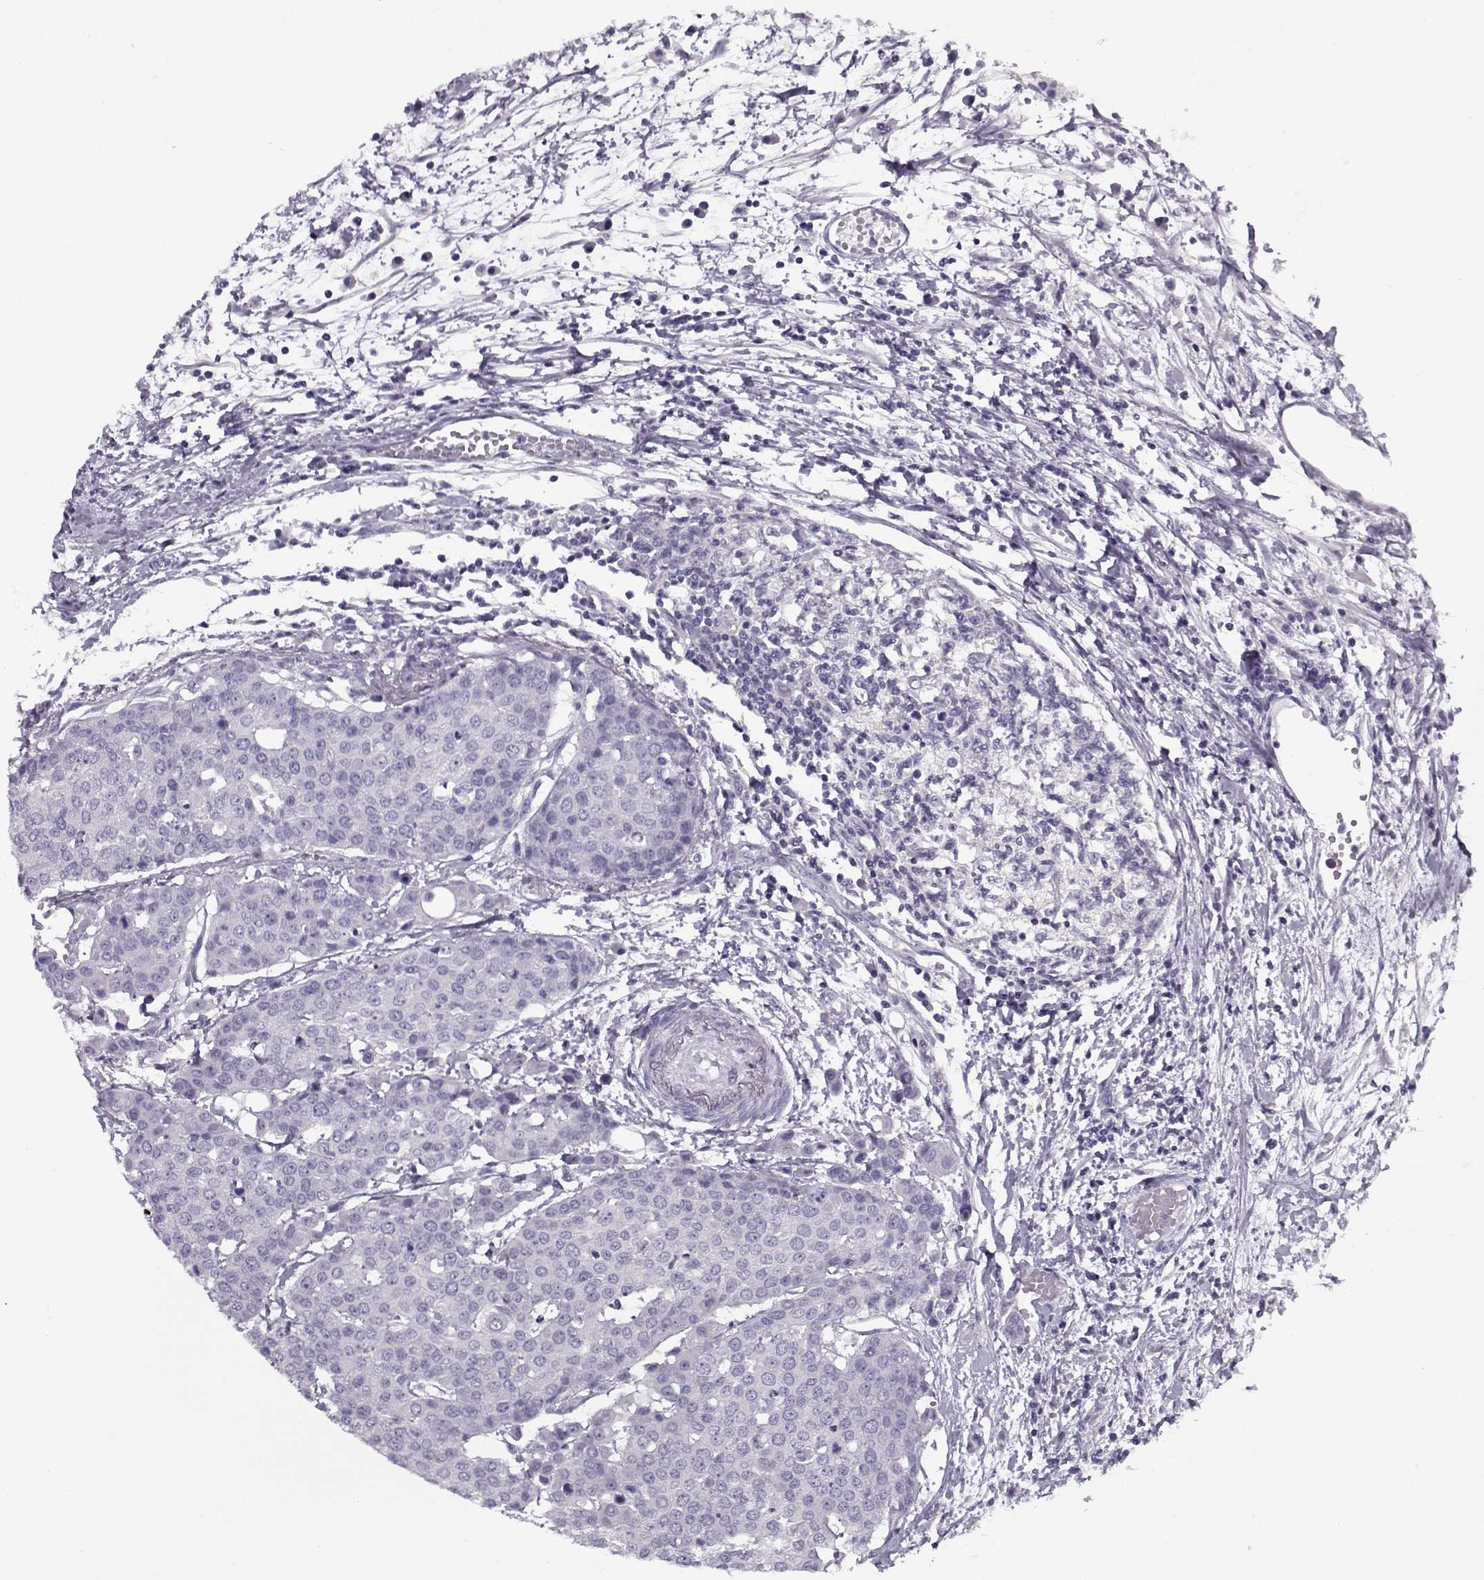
{"staining": {"intensity": "negative", "quantity": "none", "location": "none"}, "tissue": "carcinoid", "cell_type": "Tumor cells", "image_type": "cancer", "snomed": [{"axis": "morphology", "description": "Carcinoid, malignant, NOS"}, {"axis": "topography", "description": "Colon"}], "caption": "Protein analysis of carcinoid (malignant) exhibits no significant positivity in tumor cells. (DAB (3,3'-diaminobenzidine) immunohistochemistry visualized using brightfield microscopy, high magnification).", "gene": "PP2D1", "patient": {"sex": "male", "age": 81}}